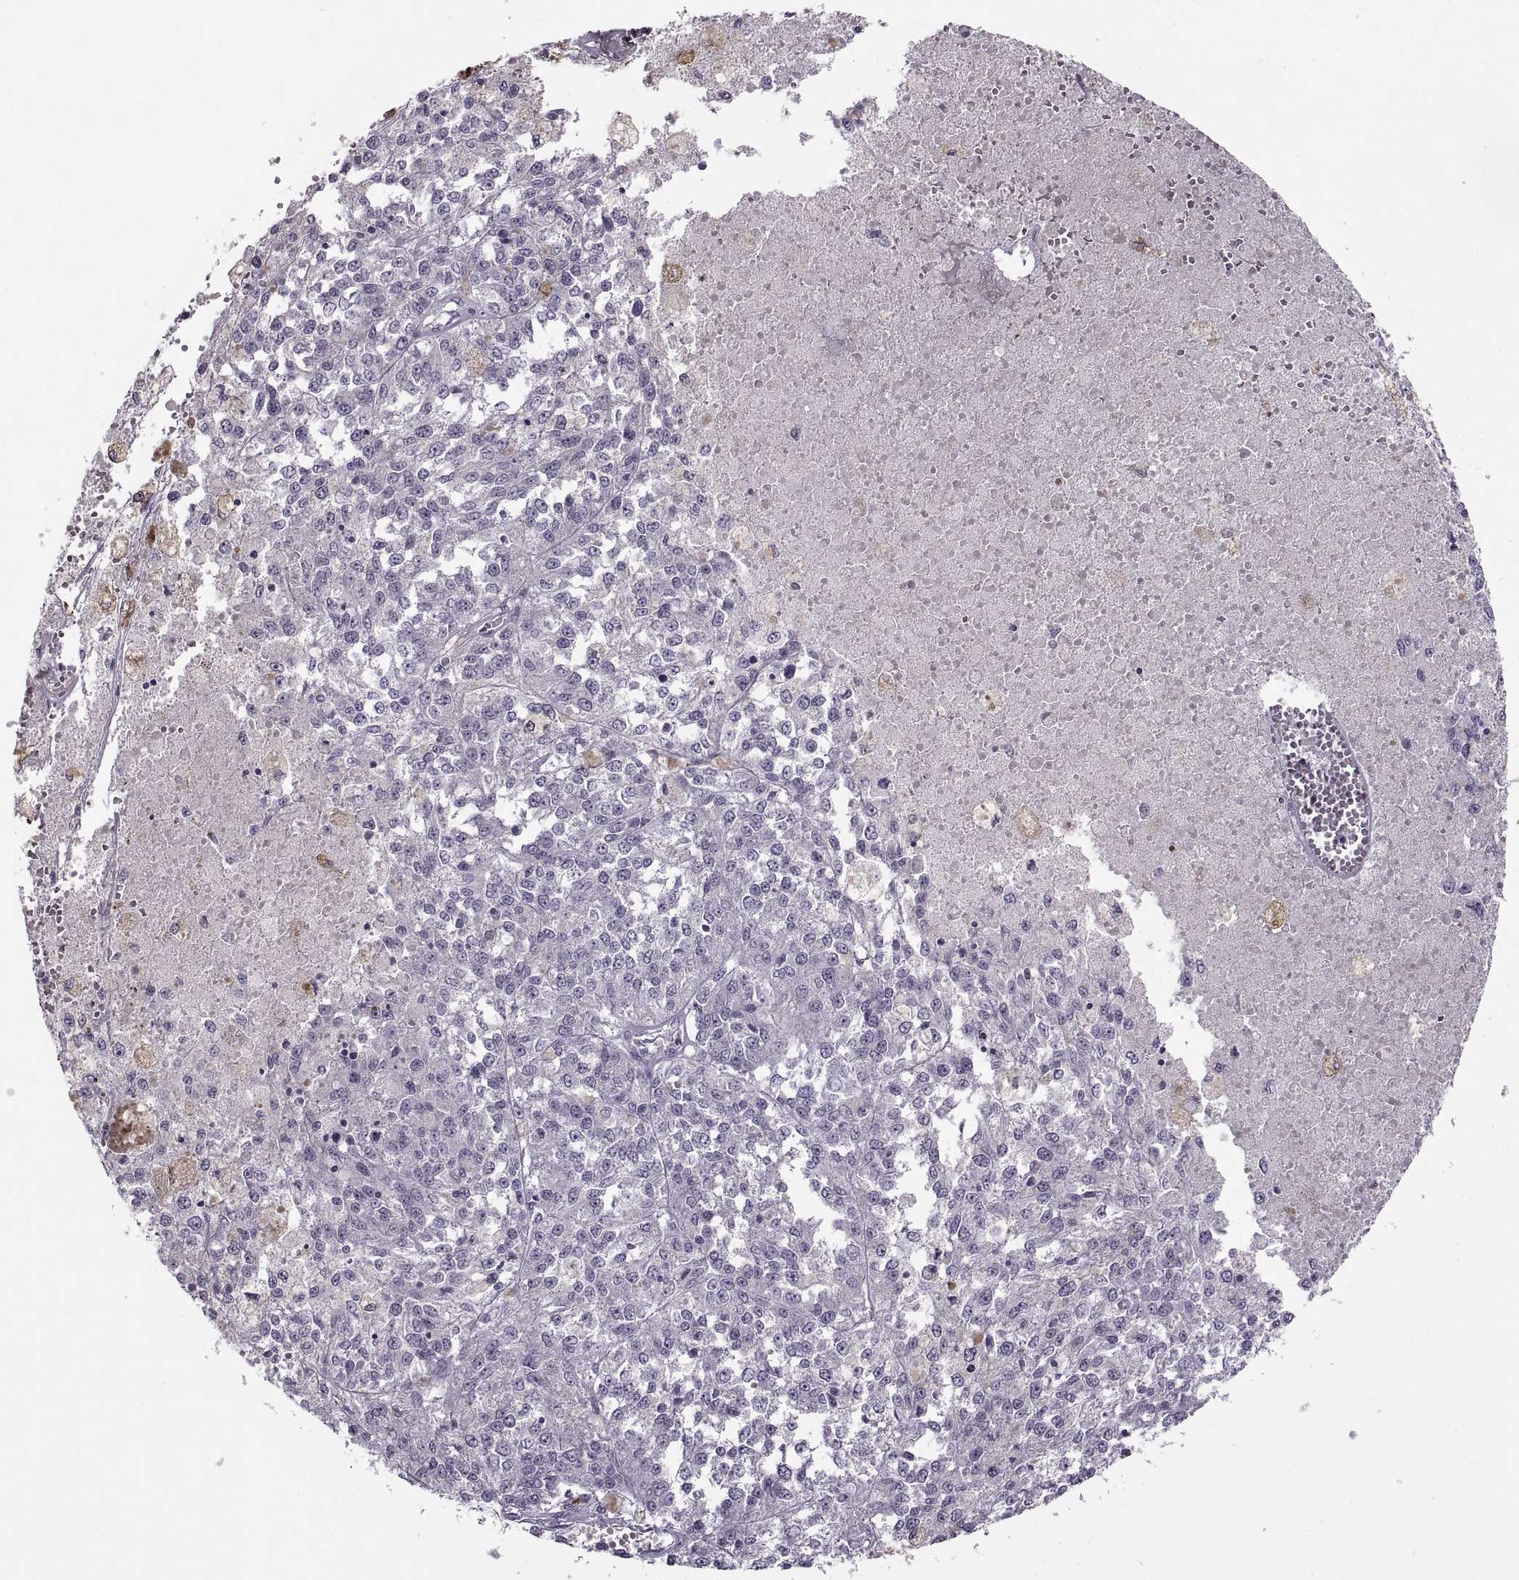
{"staining": {"intensity": "negative", "quantity": "none", "location": "none"}, "tissue": "melanoma", "cell_type": "Tumor cells", "image_type": "cancer", "snomed": [{"axis": "morphology", "description": "Malignant melanoma, Metastatic site"}, {"axis": "topography", "description": "Lymph node"}], "caption": "Micrograph shows no protein positivity in tumor cells of malignant melanoma (metastatic site) tissue.", "gene": "H2AP", "patient": {"sex": "female", "age": 64}}